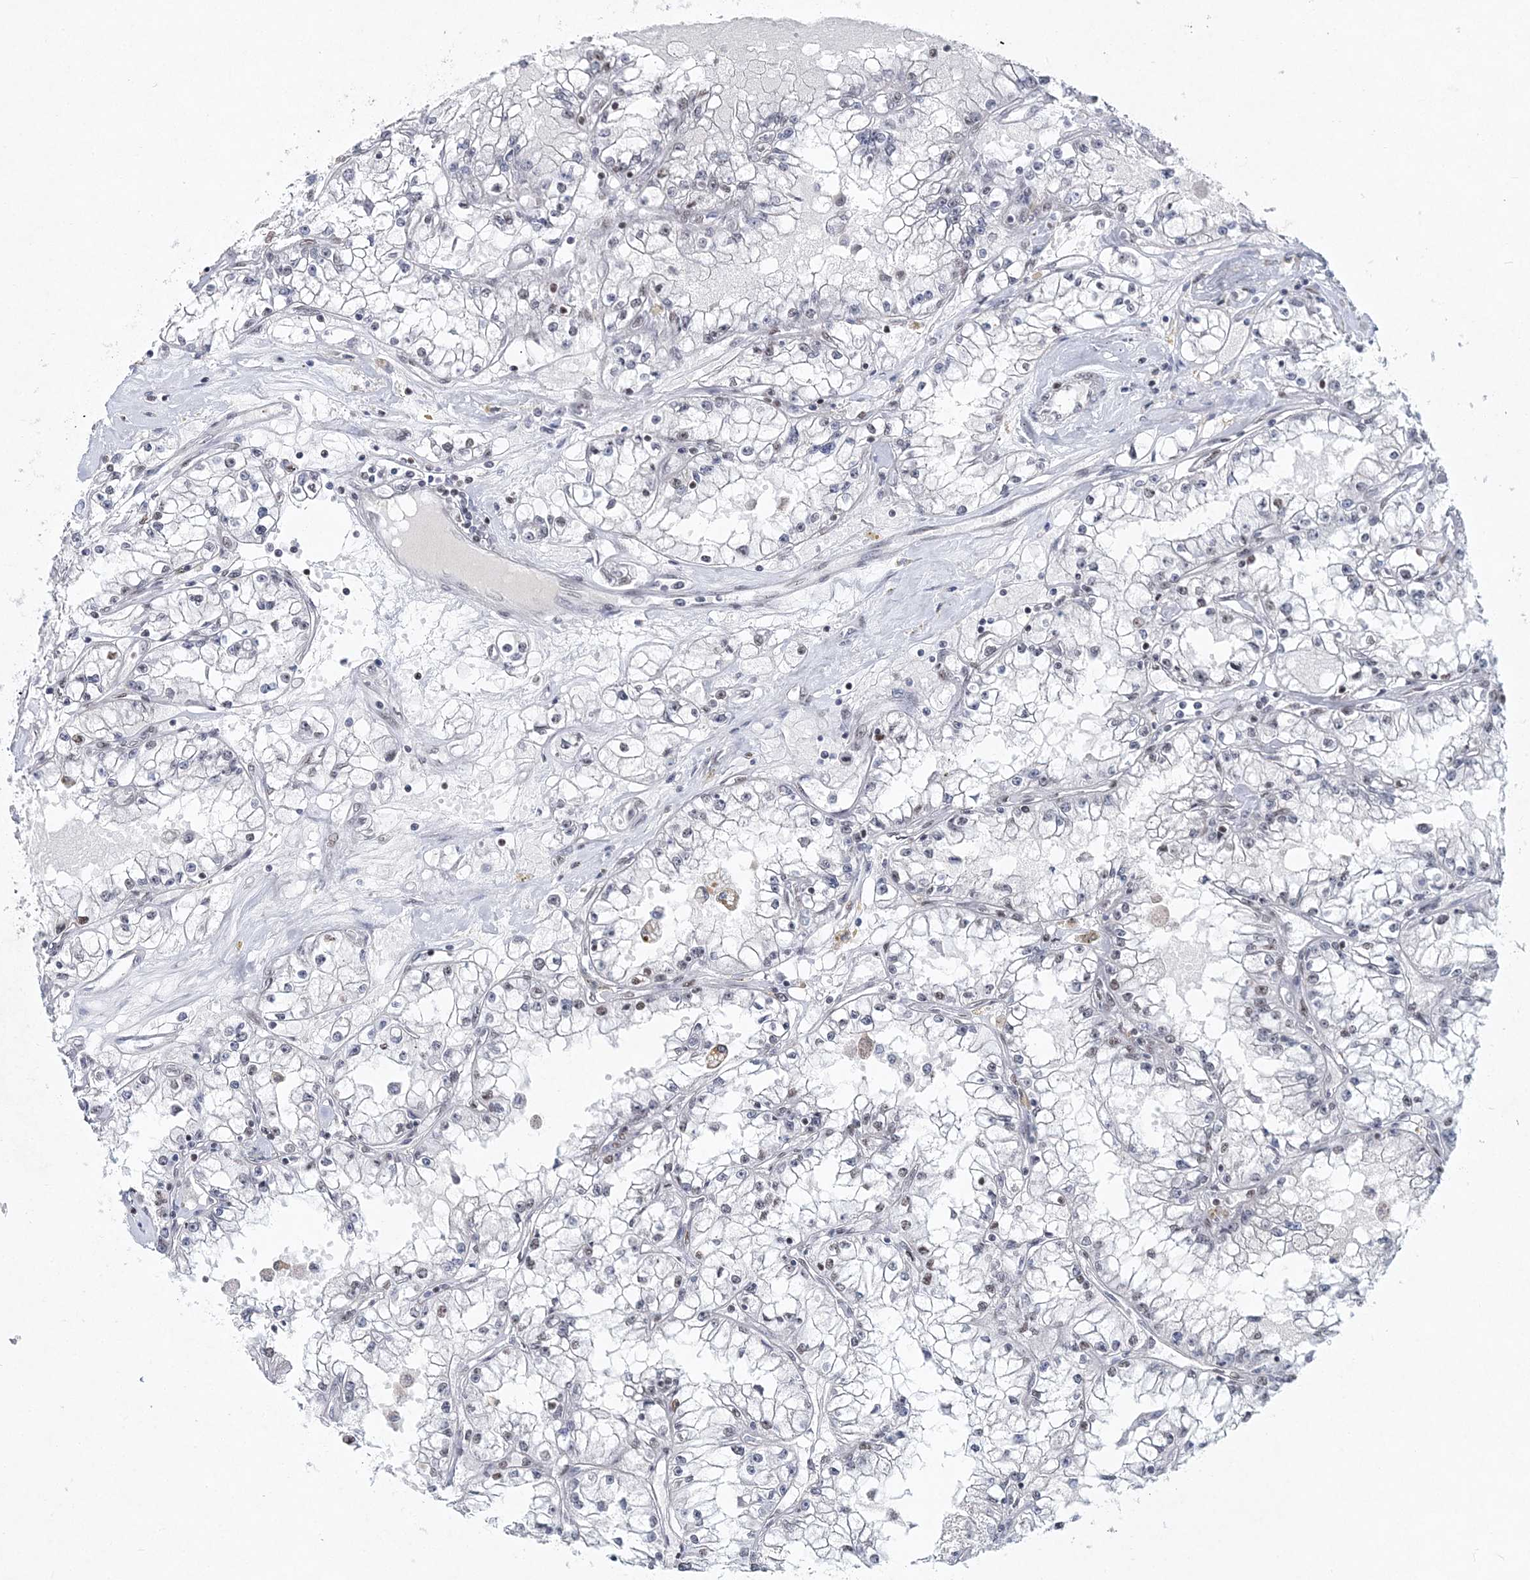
{"staining": {"intensity": "weak", "quantity": "<25%", "location": "nuclear"}, "tissue": "renal cancer", "cell_type": "Tumor cells", "image_type": "cancer", "snomed": [{"axis": "morphology", "description": "Adenocarcinoma, NOS"}, {"axis": "topography", "description": "Kidney"}], "caption": "Human renal adenocarcinoma stained for a protein using IHC exhibits no positivity in tumor cells.", "gene": "LRRFIP2", "patient": {"sex": "male", "age": 56}}